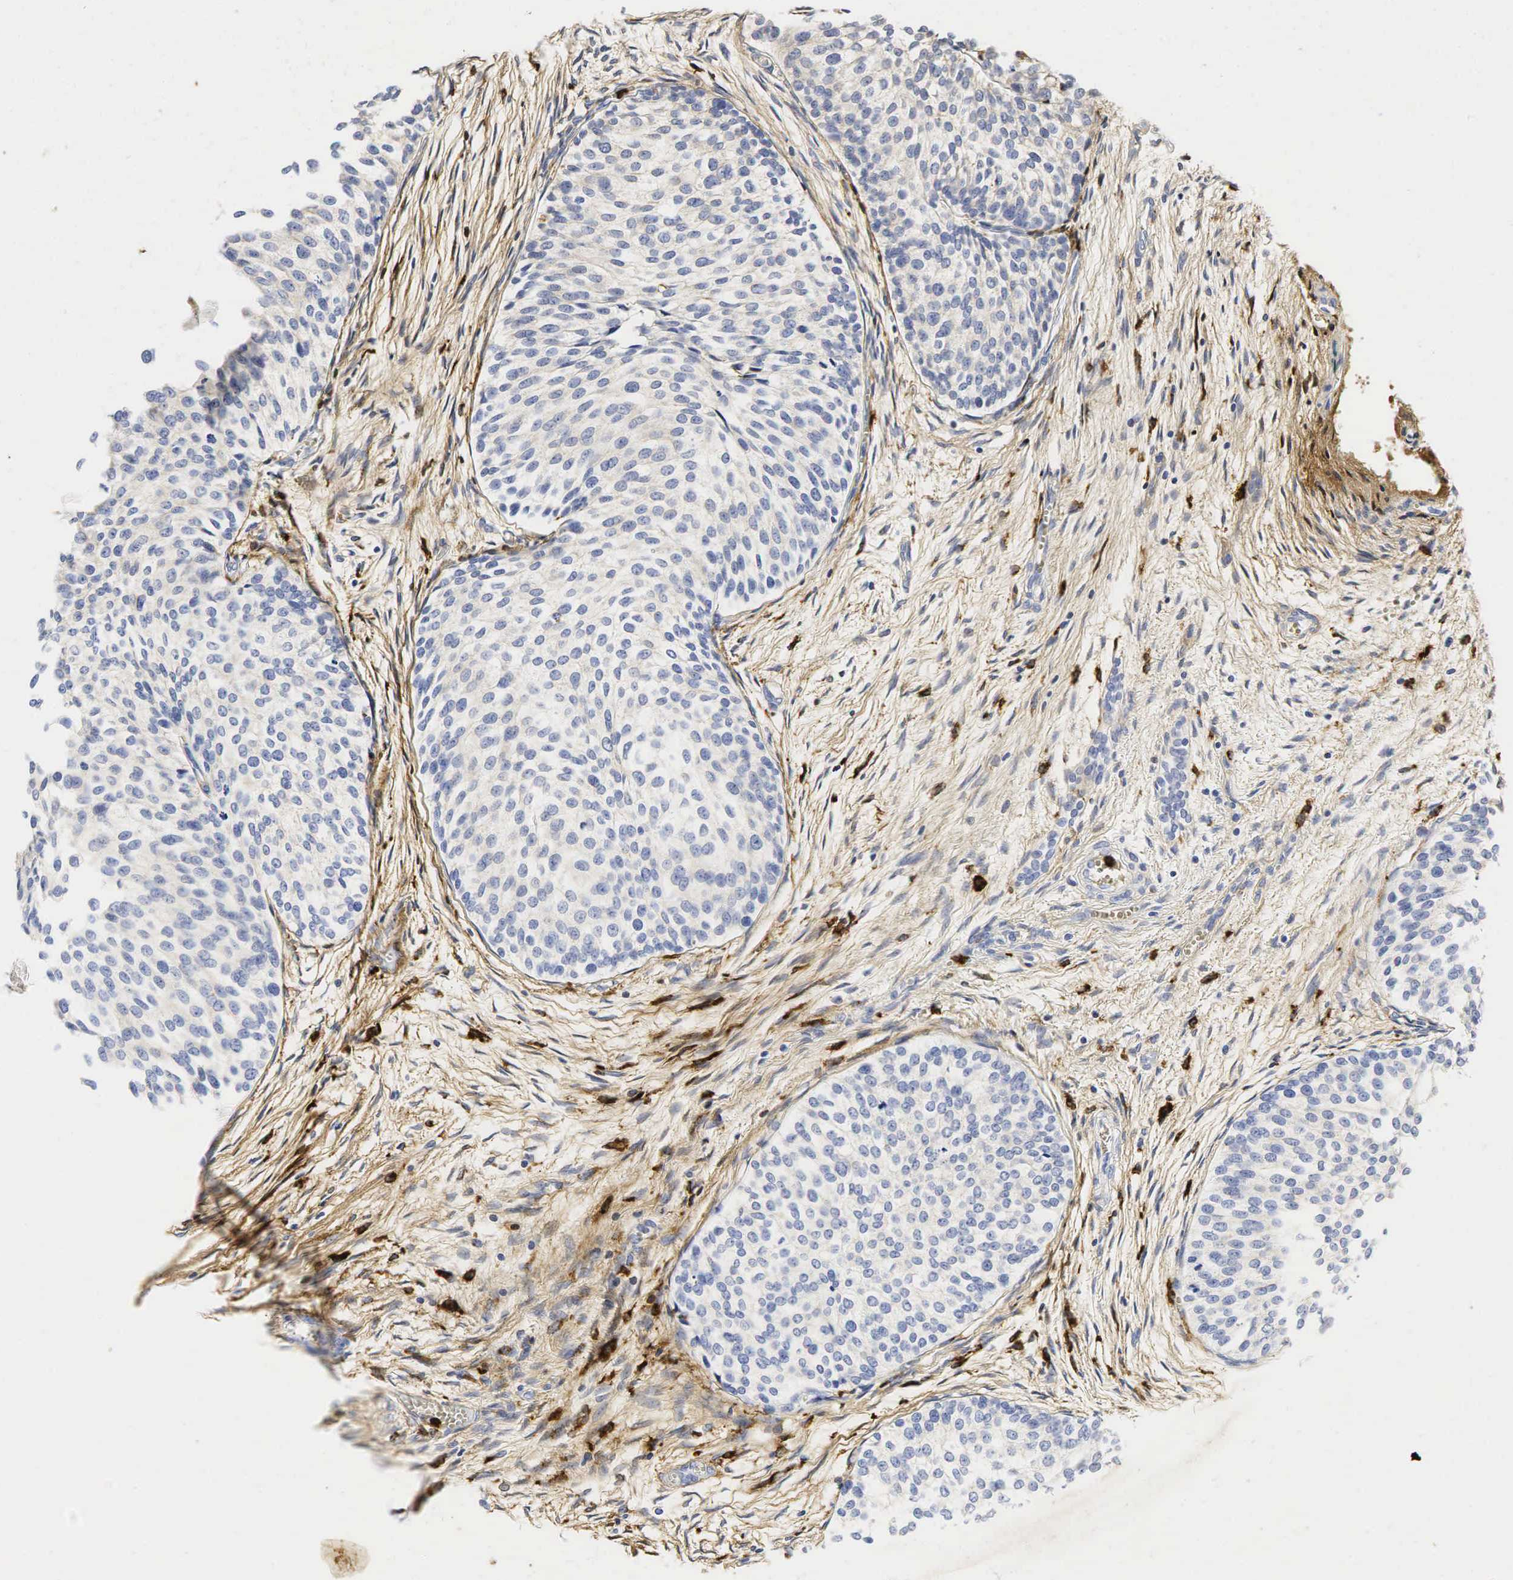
{"staining": {"intensity": "negative", "quantity": "none", "location": "none"}, "tissue": "urothelial cancer", "cell_type": "Tumor cells", "image_type": "cancer", "snomed": [{"axis": "morphology", "description": "Urothelial carcinoma, Low grade"}, {"axis": "topography", "description": "Urinary bladder"}], "caption": "Immunohistochemistry (IHC) of urothelial cancer demonstrates no expression in tumor cells. (DAB (3,3'-diaminobenzidine) immunohistochemistry (IHC) with hematoxylin counter stain).", "gene": "LYZ", "patient": {"sex": "male", "age": 84}}